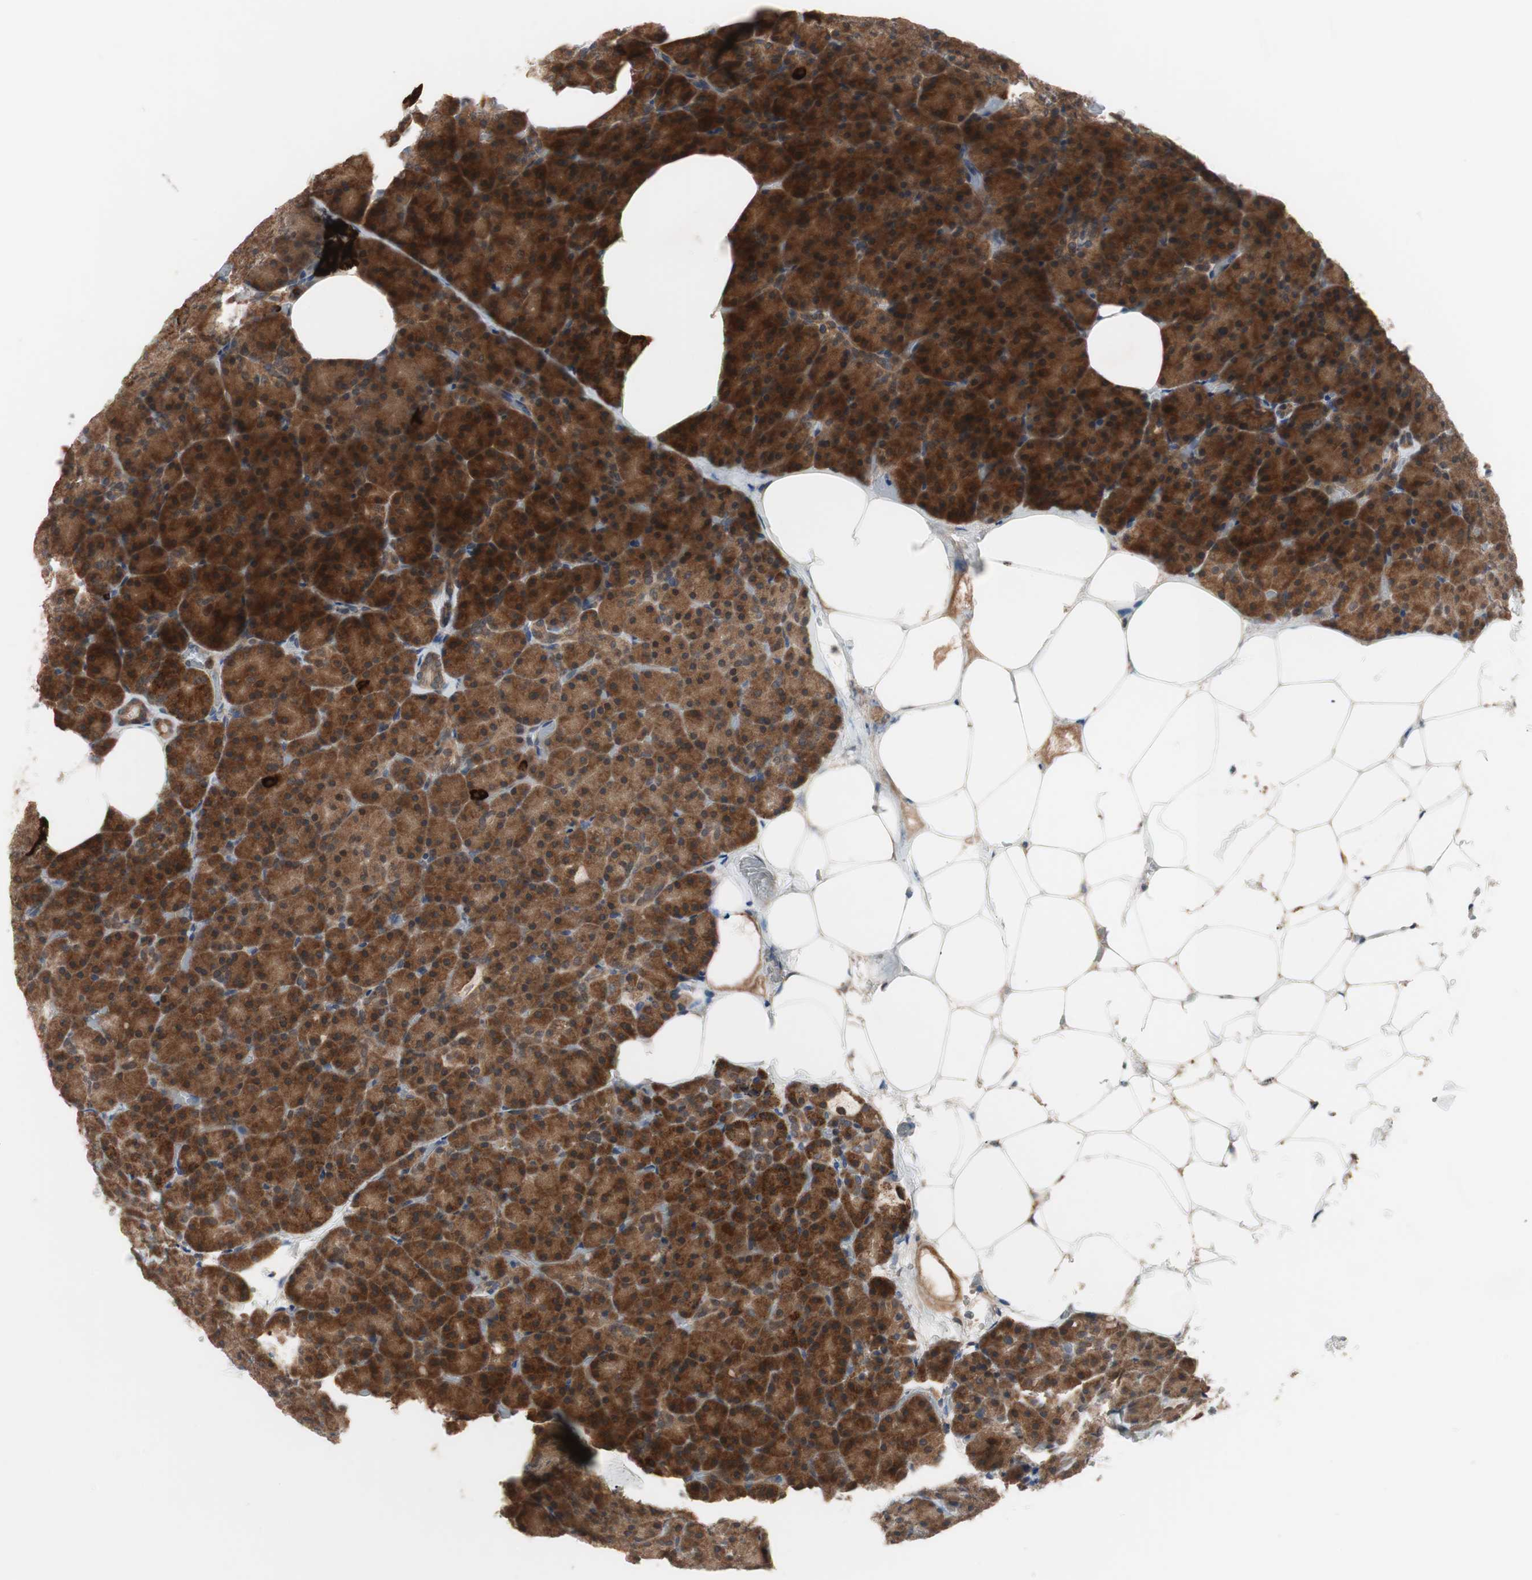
{"staining": {"intensity": "strong", "quantity": ">75%", "location": "cytoplasmic/membranous"}, "tissue": "pancreas", "cell_type": "Exocrine glandular cells", "image_type": "normal", "snomed": [{"axis": "morphology", "description": "Normal tissue, NOS"}, {"axis": "topography", "description": "Pancreas"}], "caption": "A high amount of strong cytoplasmic/membranous staining is identified in about >75% of exocrine glandular cells in benign pancreas. The protein of interest is stained brown, and the nuclei are stained in blue (DAB (3,3'-diaminobenzidine) IHC with brightfield microscopy, high magnification).", "gene": "HMBS", "patient": {"sex": "female", "age": 35}}